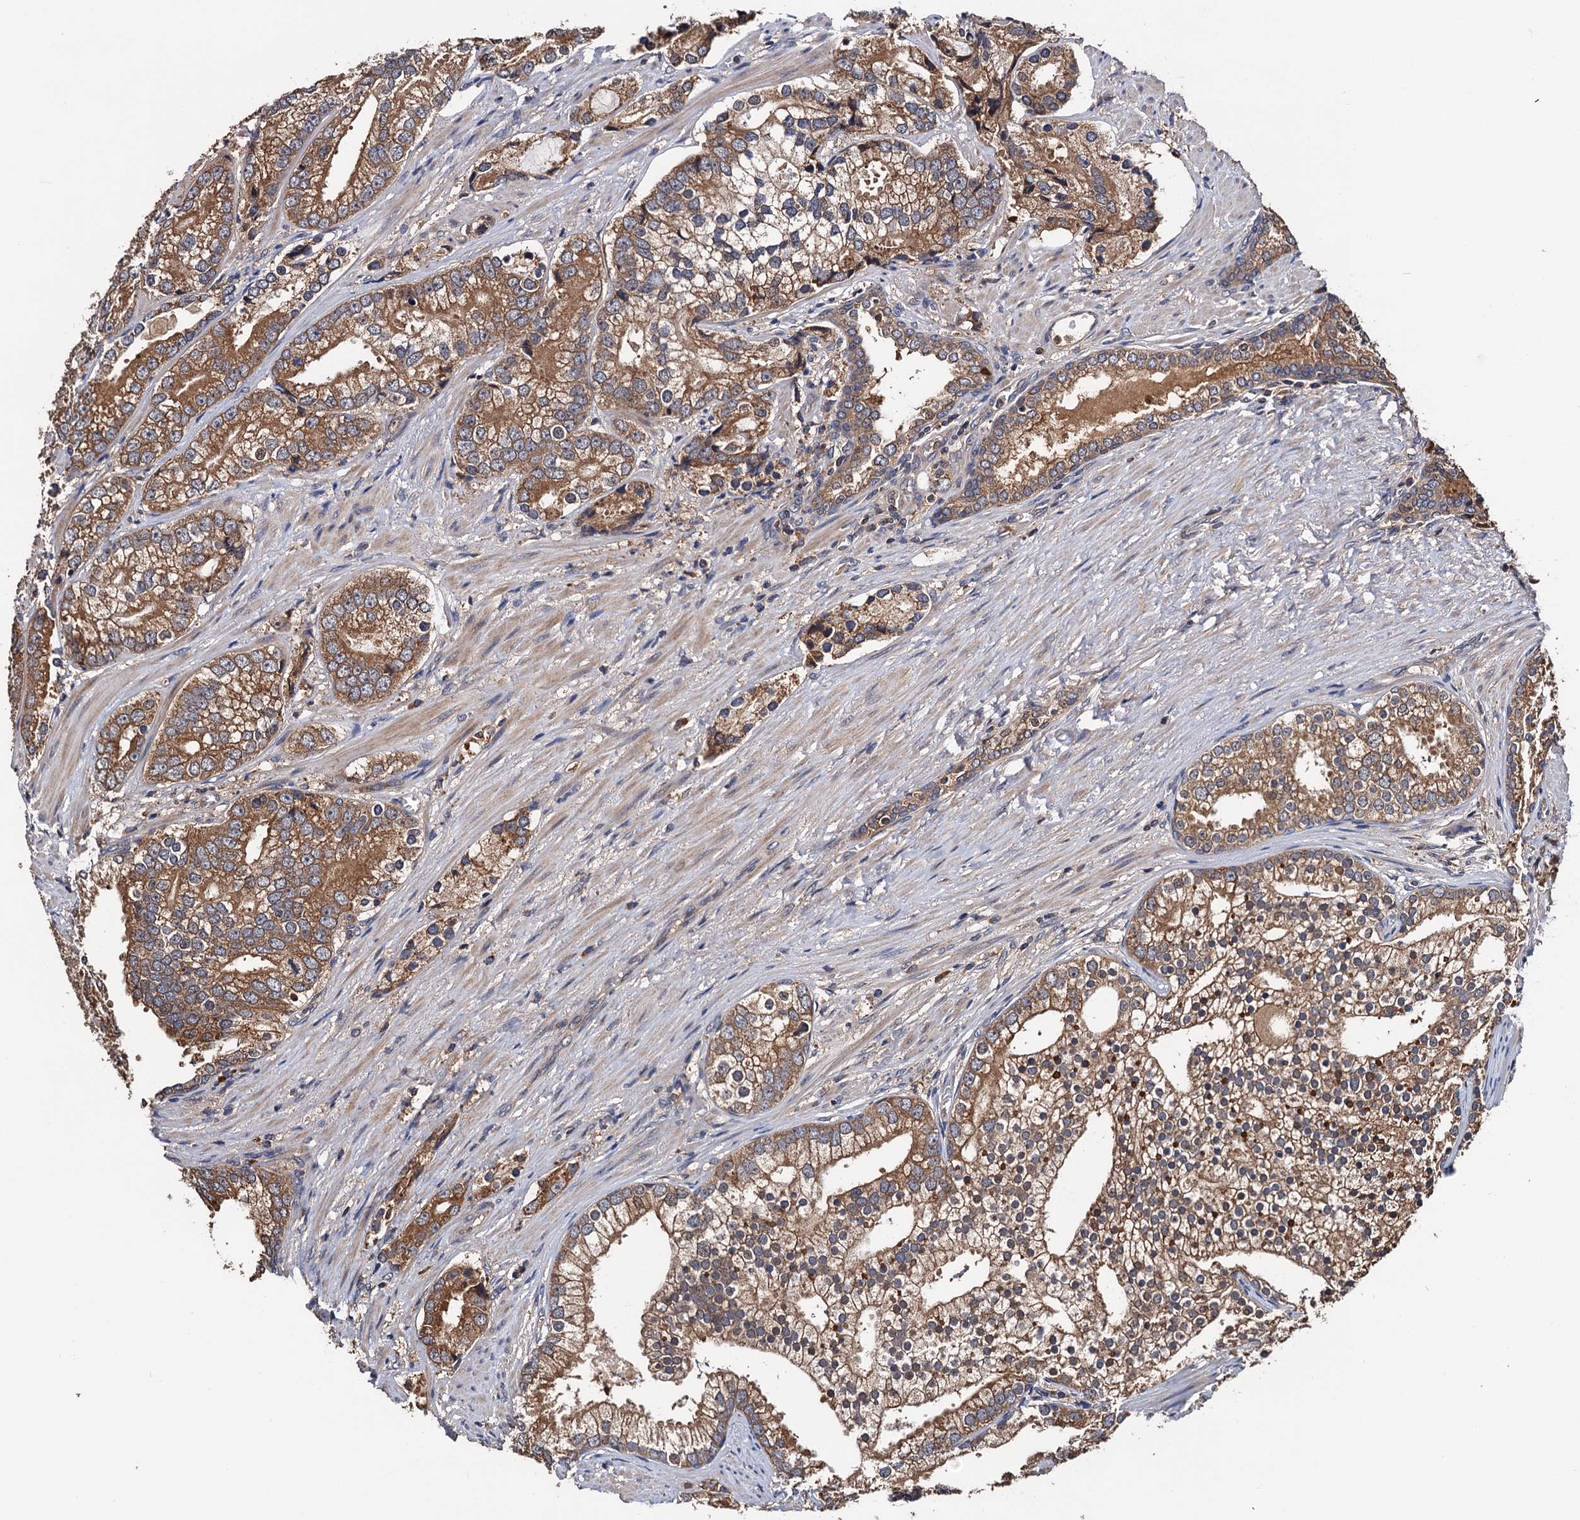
{"staining": {"intensity": "moderate", "quantity": ">75%", "location": "cytoplasmic/membranous"}, "tissue": "prostate cancer", "cell_type": "Tumor cells", "image_type": "cancer", "snomed": [{"axis": "morphology", "description": "Adenocarcinoma, High grade"}, {"axis": "topography", "description": "Prostate"}], "caption": "A medium amount of moderate cytoplasmic/membranous staining is seen in approximately >75% of tumor cells in prostate cancer tissue. (Stains: DAB (3,3'-diaminobenzidine) in brown, nuclei in blue, Microscopy: brightfield microscopy at high magnification).", "gene": "RGS11", "patient": {"sex": "male", "age": 75}}